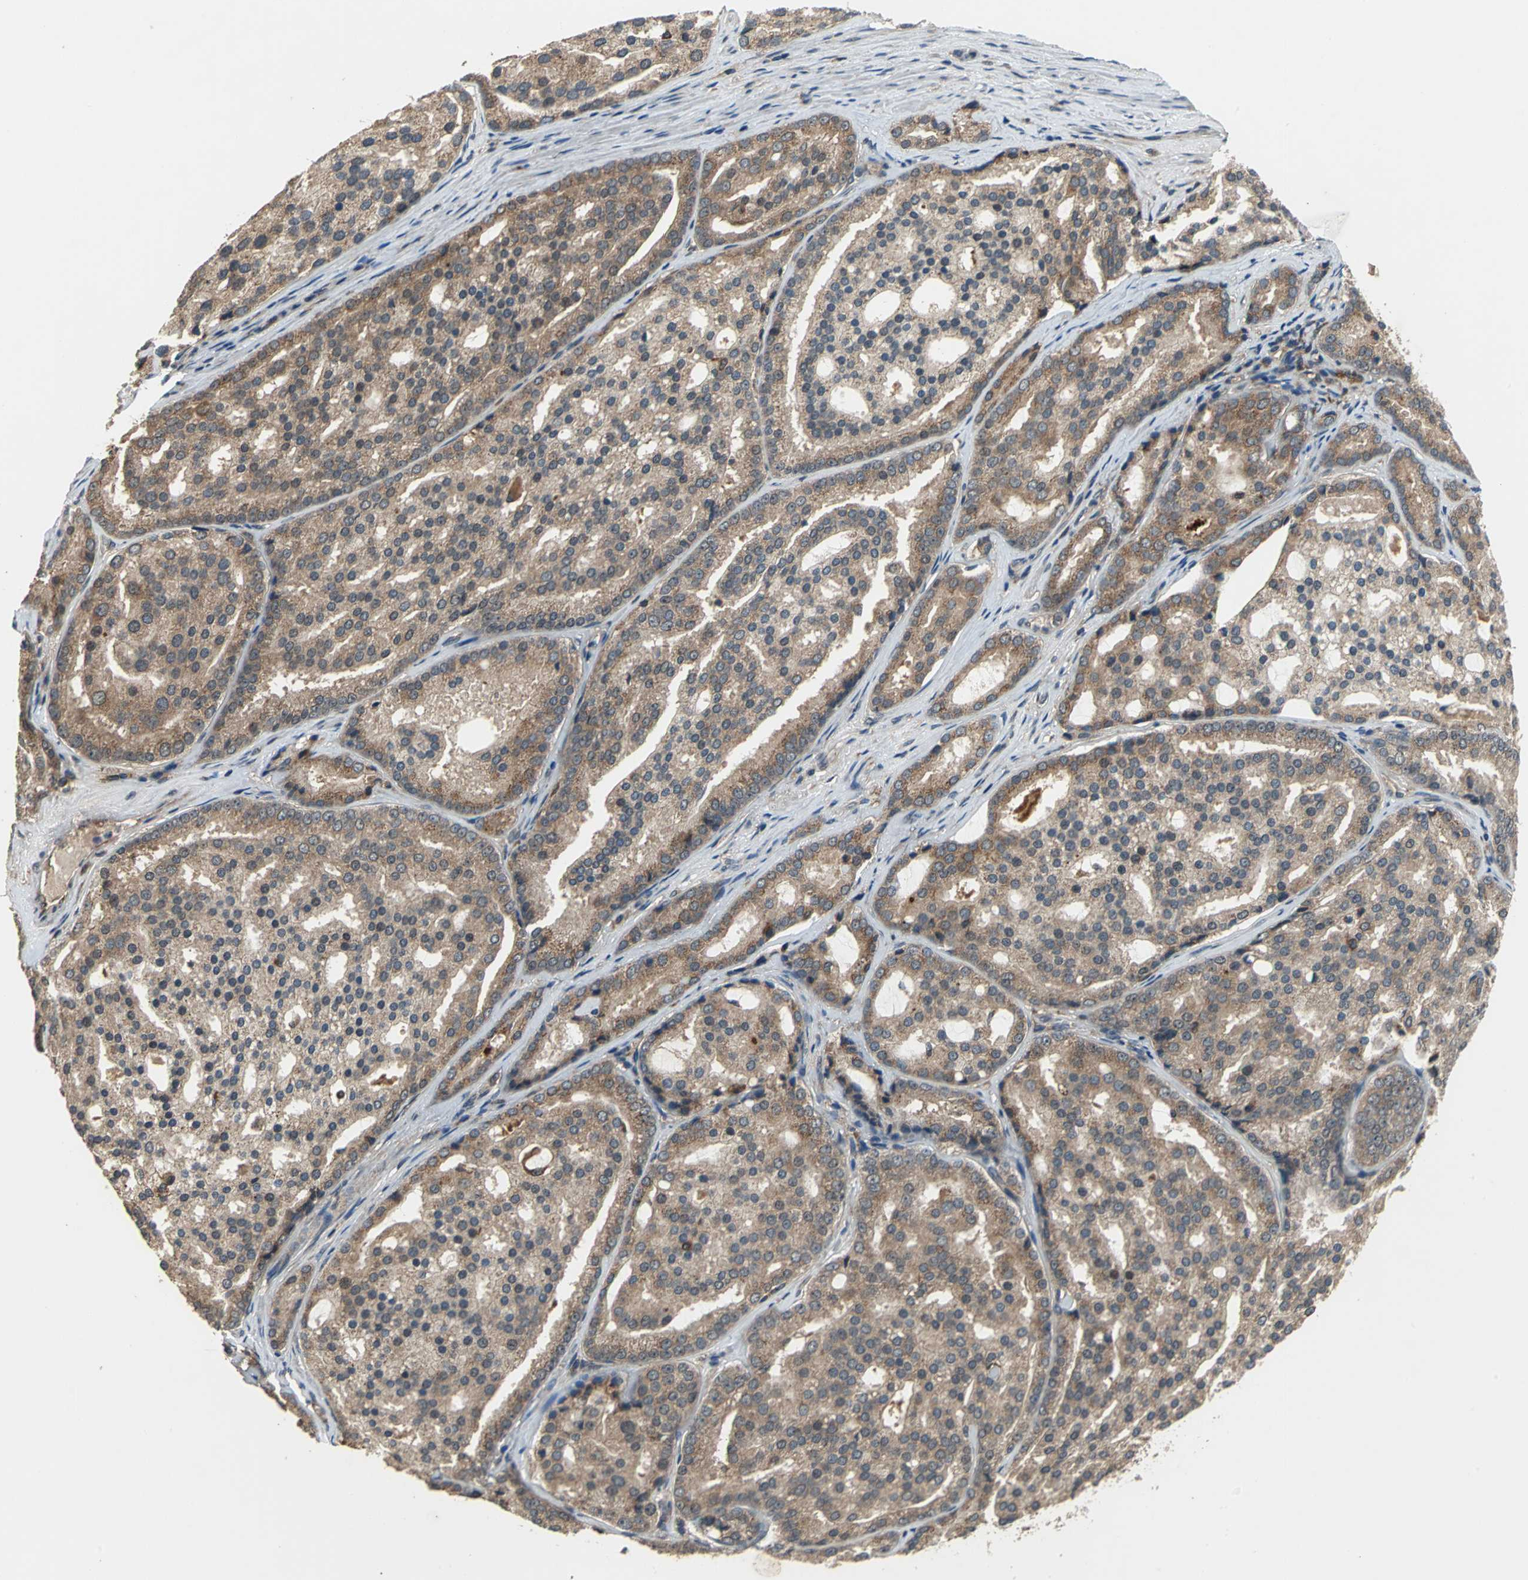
{"staining": {"intensity": "moderate", "quantity": ">75%", "location": "cytoplasmic/membranous"}, "tissue": "prostate cancer", "cell_type": "Tumor cells", "image_type": "cancer", "snomed": [{"axis": "morphology", "description": "Adenocarcinoma, High grade"}, {"axis": "topography", "description": "Prostate"}], "caption": "IHC of prostate adenocarcinoma (high-grade) reveals medium levels of moderate cytoplasmic/membranous positivity in about >75% of tumor cells. The protein of interest is stained brown, and the nuclei are stained in blue (DAB IHC with brightfield microscopy, high magnification).", "gene": "NFKBIE", "patient": {"sex": "male", "age": 64}}